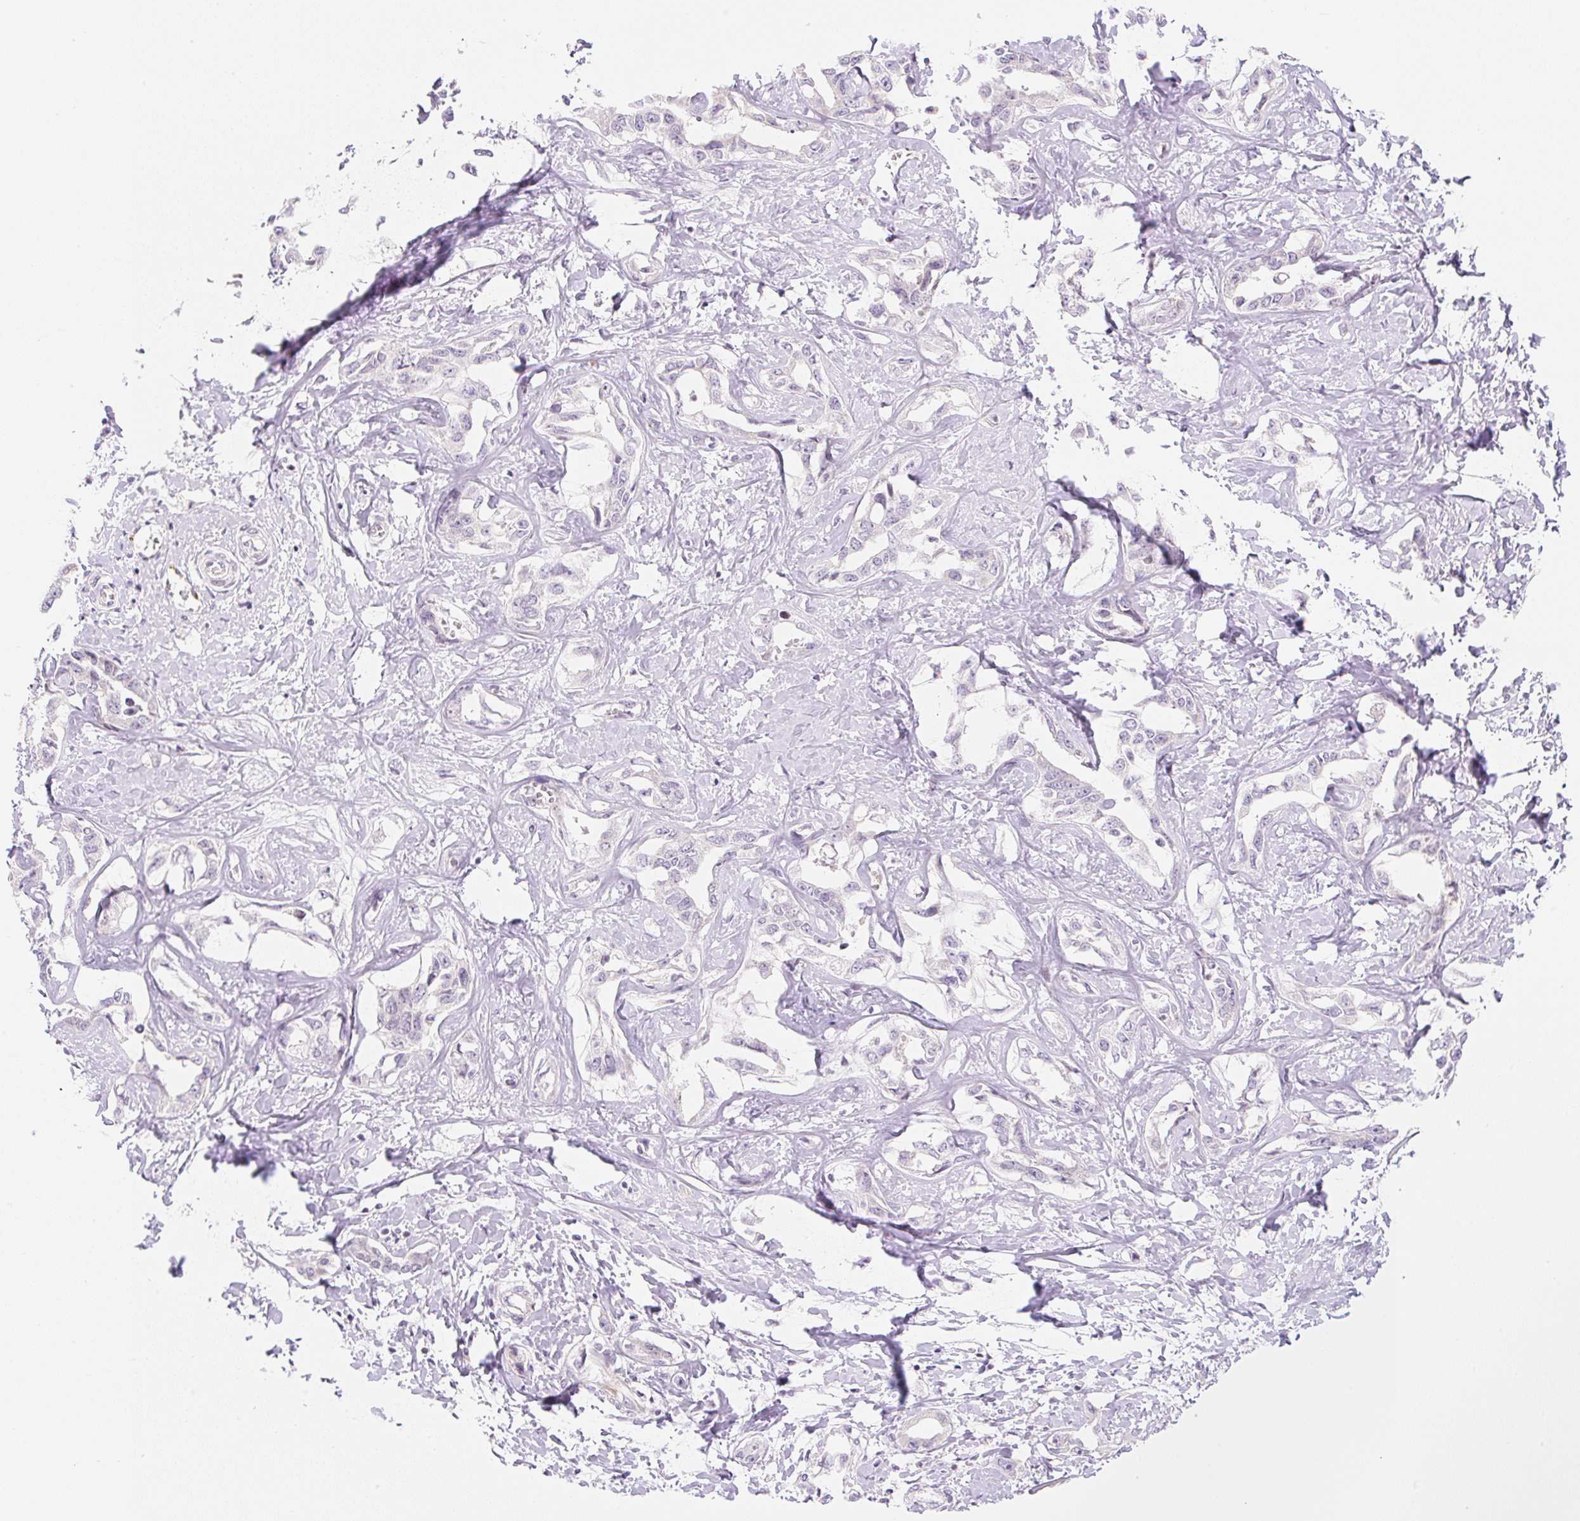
{"staining": {"intensity": "negative", "quantity": "none", "location": "none"}, "tissue": "liver cancer", "cell_type": "Tumor cells", "image_type": "cancer", "snomed": [{"axis": "morphology", "description": "Cholangiocarcinoma"}, {"axis": "topography", "description": "Liver"}], "caption": "Immunohistochemistry of human liver cholangiocarcinoma exhibits no positivity in tumor cells.", "gene": "CASKIN1", "patient": {"sex": "male", "age": 59}}